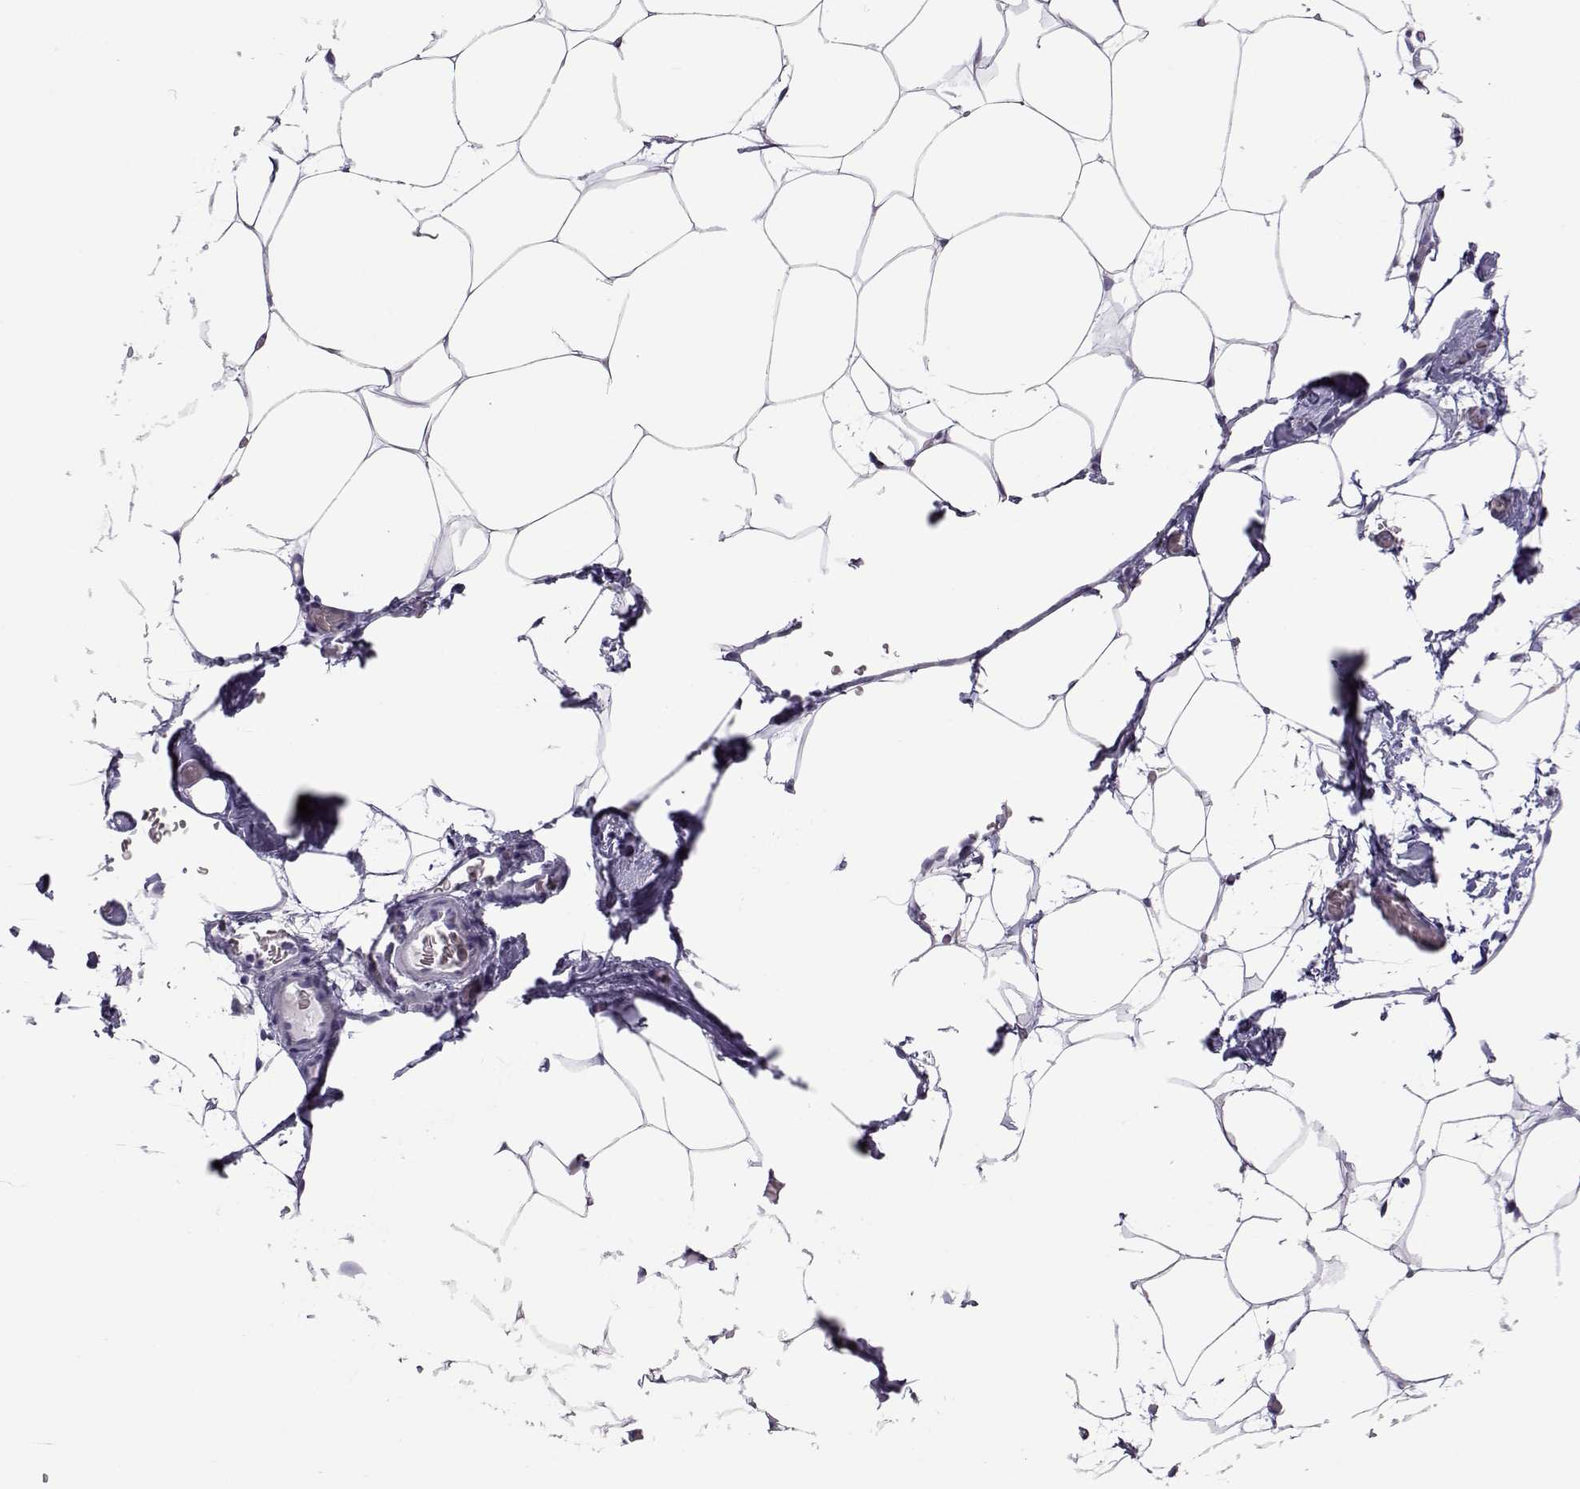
{"staining": {"intensity": "negative", "quantity": "none", "location": "none"}, "tissue": "adipose tissue", "cell_type": "Adipocytes", "image_type": "normal", "snomed": [{"axis": "morphology", "description": "Normal tissue, NOS"}, {"axis": "topography", "description": "Adipose tissue"}], "caption": "Photomicrograph shows no significant protein staining in adipocytes of normal adipose tissue. (DAB immunohistochemistry (IHC) with hematoxylin counter stain).", "gene": "PMCH", "patient": {"sex": "male", "age": 57}}